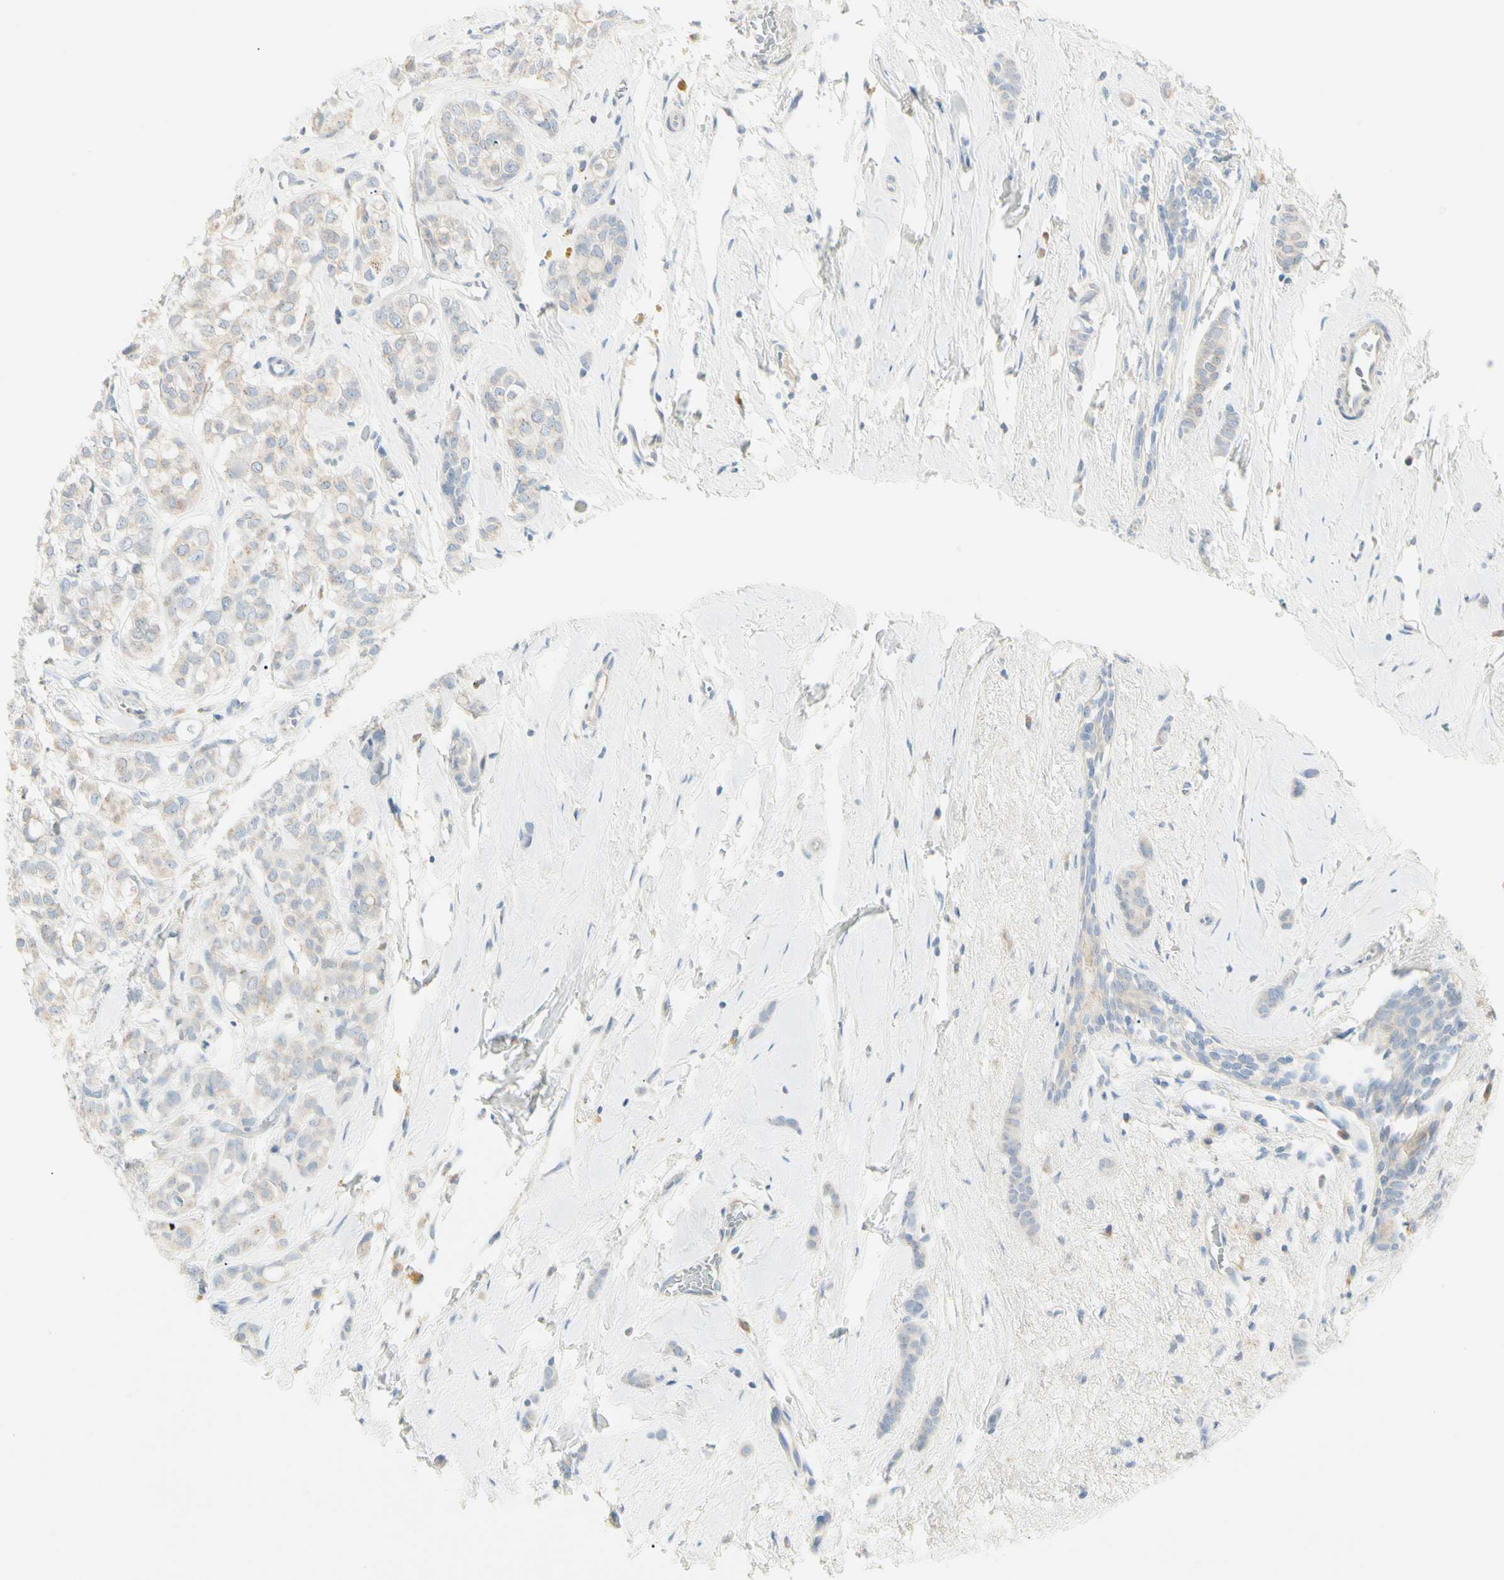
{"staining": {"intensity": "weak", "quantity": "25%-75%", "location": "cytoplasmic/membranous"}, "tissue": "breast cancer", "cell_type": "Tumor cells", "image_type": "cancer", "snomed": [{"axis": "morphology", "description": "Lobular carcinoma"}, {"axis": "topography", "description": "Breast"}], "caption": "Breast cancer was stained to show a protein in brown. There is low levels of weak cytoplasmic/membranous positivity in approximately 25%-75% of tumor cells.", "gene": "ALDH18A1", "patient": {"sex": "female", "age": 60}}